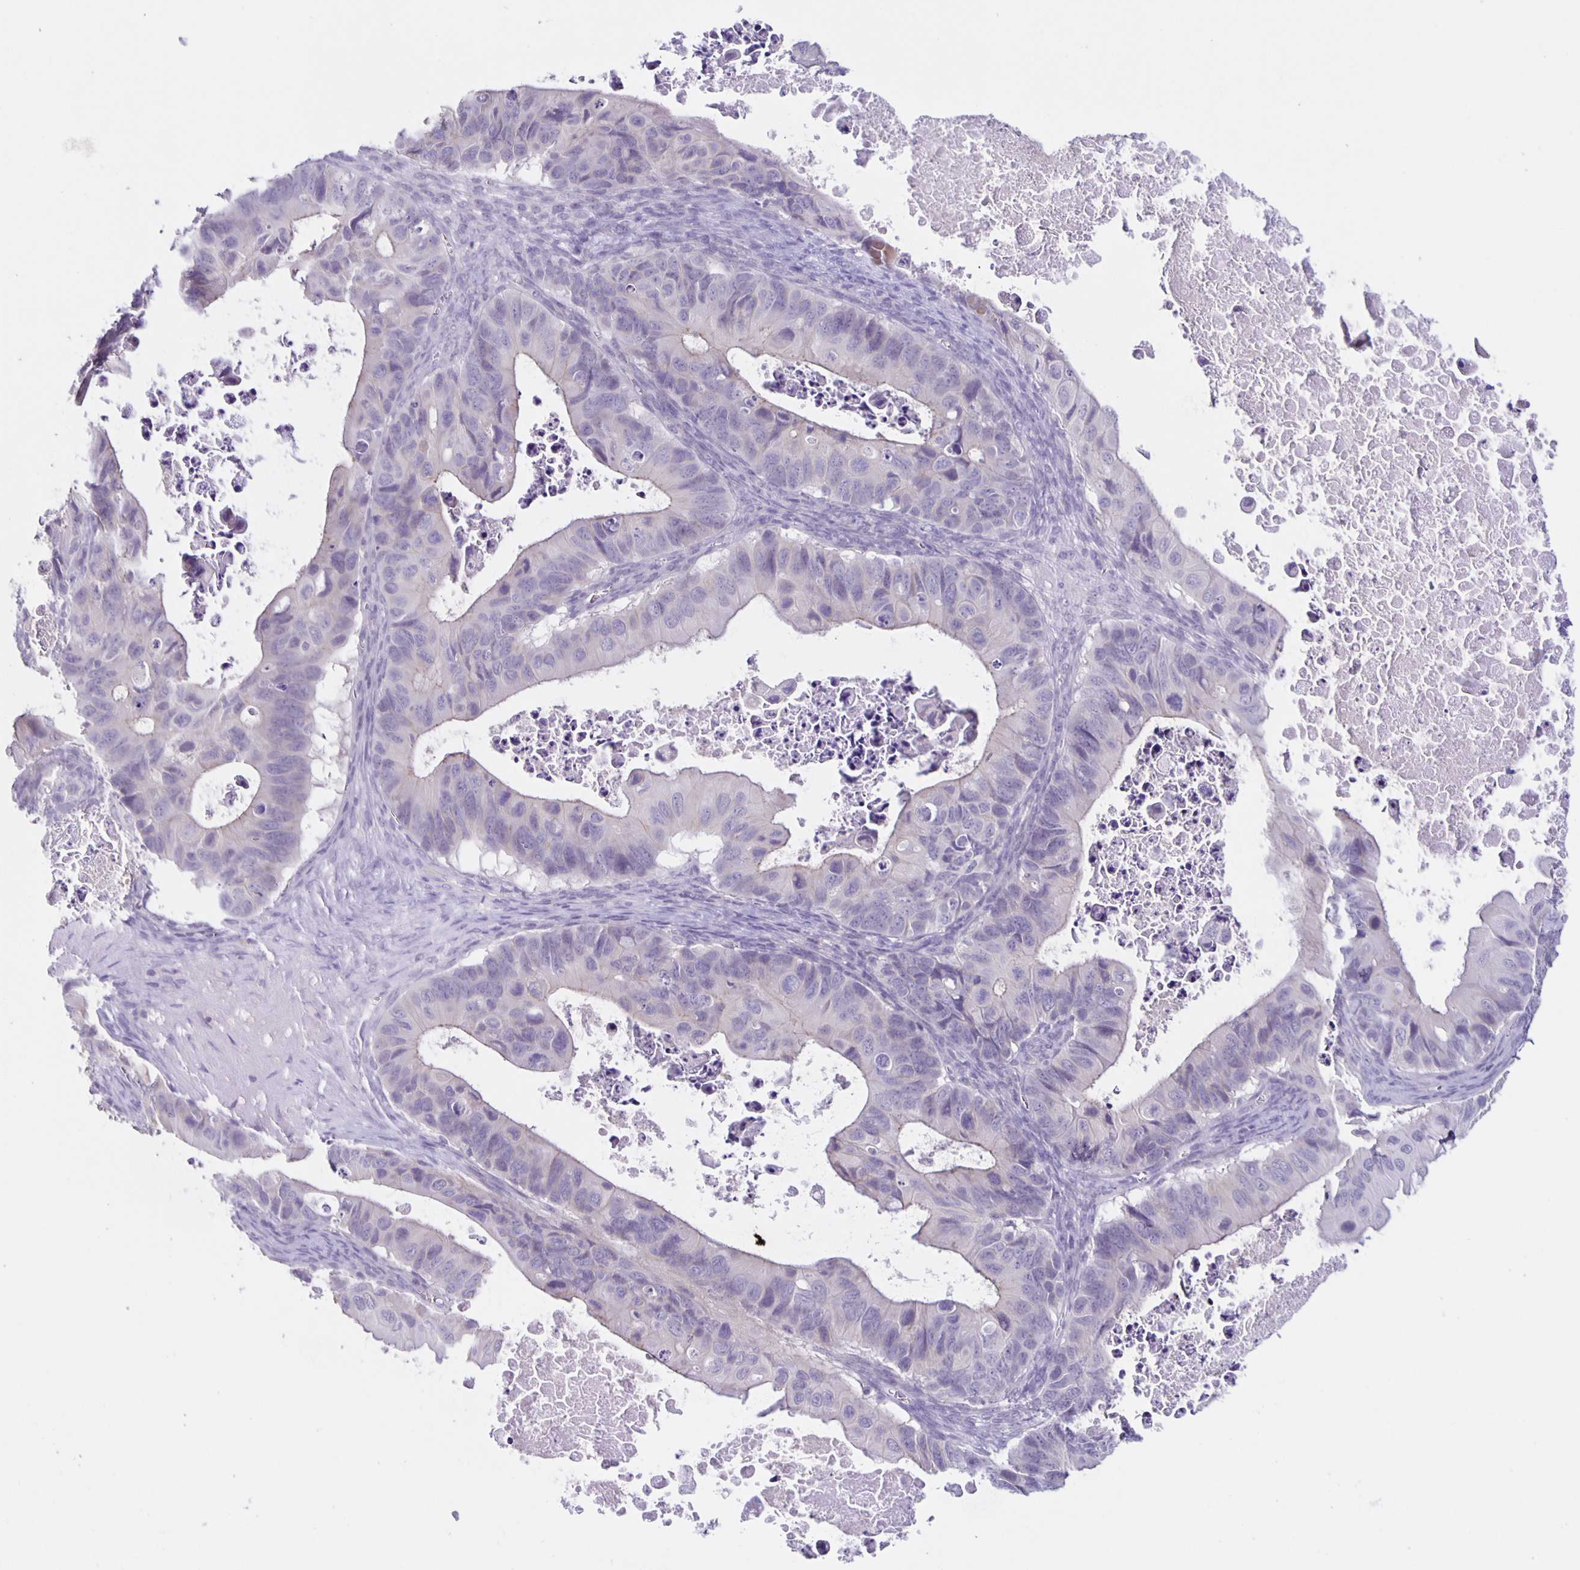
{"staining": {"intensity": "negative", "quantity": "none", "location": "none"}, "tissue": "ovarian cancer", "cell_type": "Tumor cells", "image_type": "cancer", "snomed": [{"axis": "morphology", "description": "Cystadenocarcinoma, mucinous, NOS"}, {"axis": "topography", "description": "Ovary"}], "caption": "This image is of ovarian cancer stained with immunohistochemistry (IHC) to label a protein in brown with the nuclei are counter-stained blue. There is no staining in tumor cells.", "gene": "SLC12A3", "patient": {"sex": "female", "age": 64}}